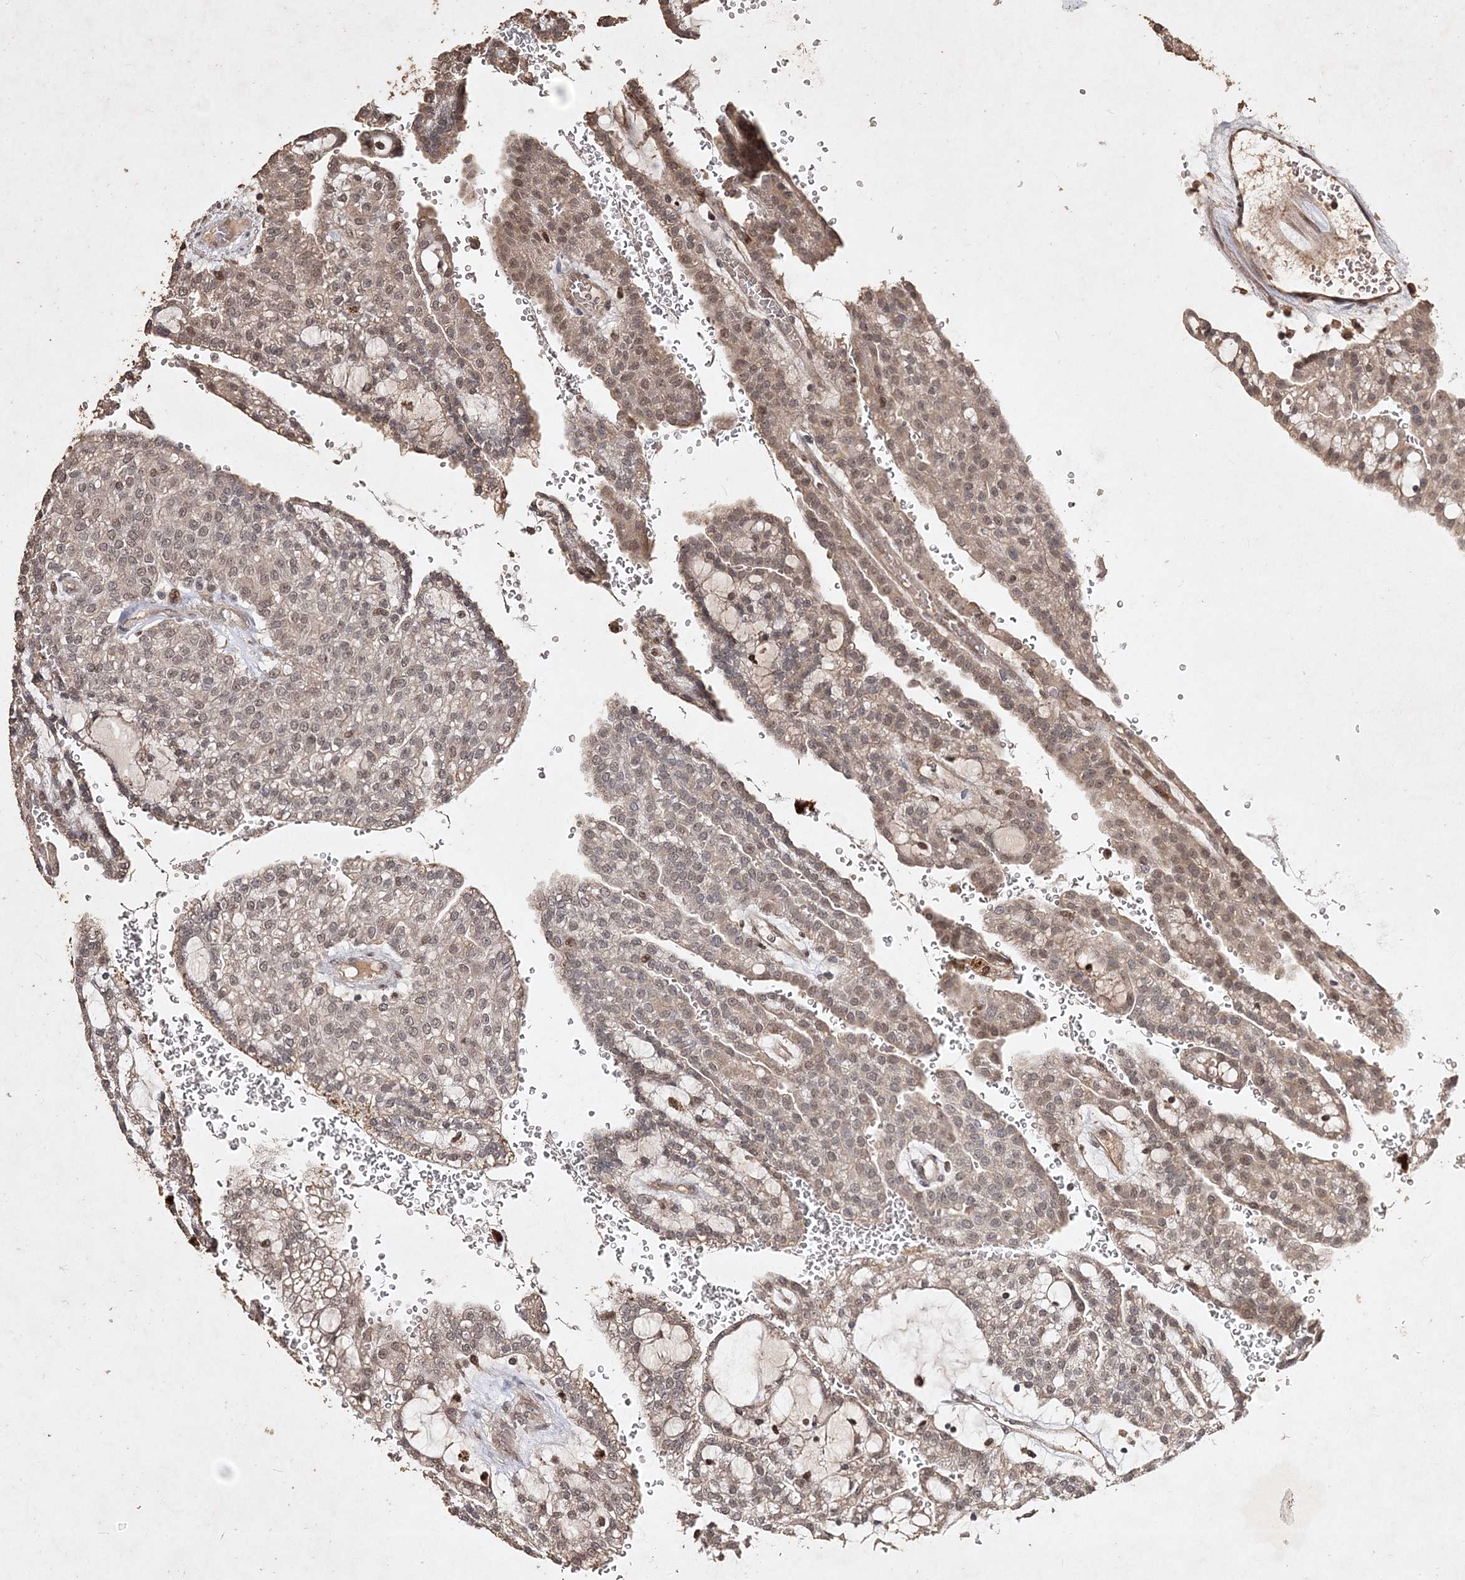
{"staining": {"intensity": "moderate", "quantity": ">75%", "location": "nuclear"}, "tissue": "renal cancer", "cell_type": "Tumor cells", "image_type": "cancer", "snomed": [{"axis": "morphology", "description": "Adenocarcinoma, NOS"}, {"axis": "topography", "description": "Kidney"}], "caption": "Renal adenocarcinoma tissue displays moderate nuclear expression in approximately >75% of tumor cells, visualized by immunohistochemistry. The protein is stained brown, and the nuclei are stained in blue (DAB IHC with brightfield microscopy, high magnification).", "gene": "C3orf38", "patient": {"sex": "male", "age": 63}}